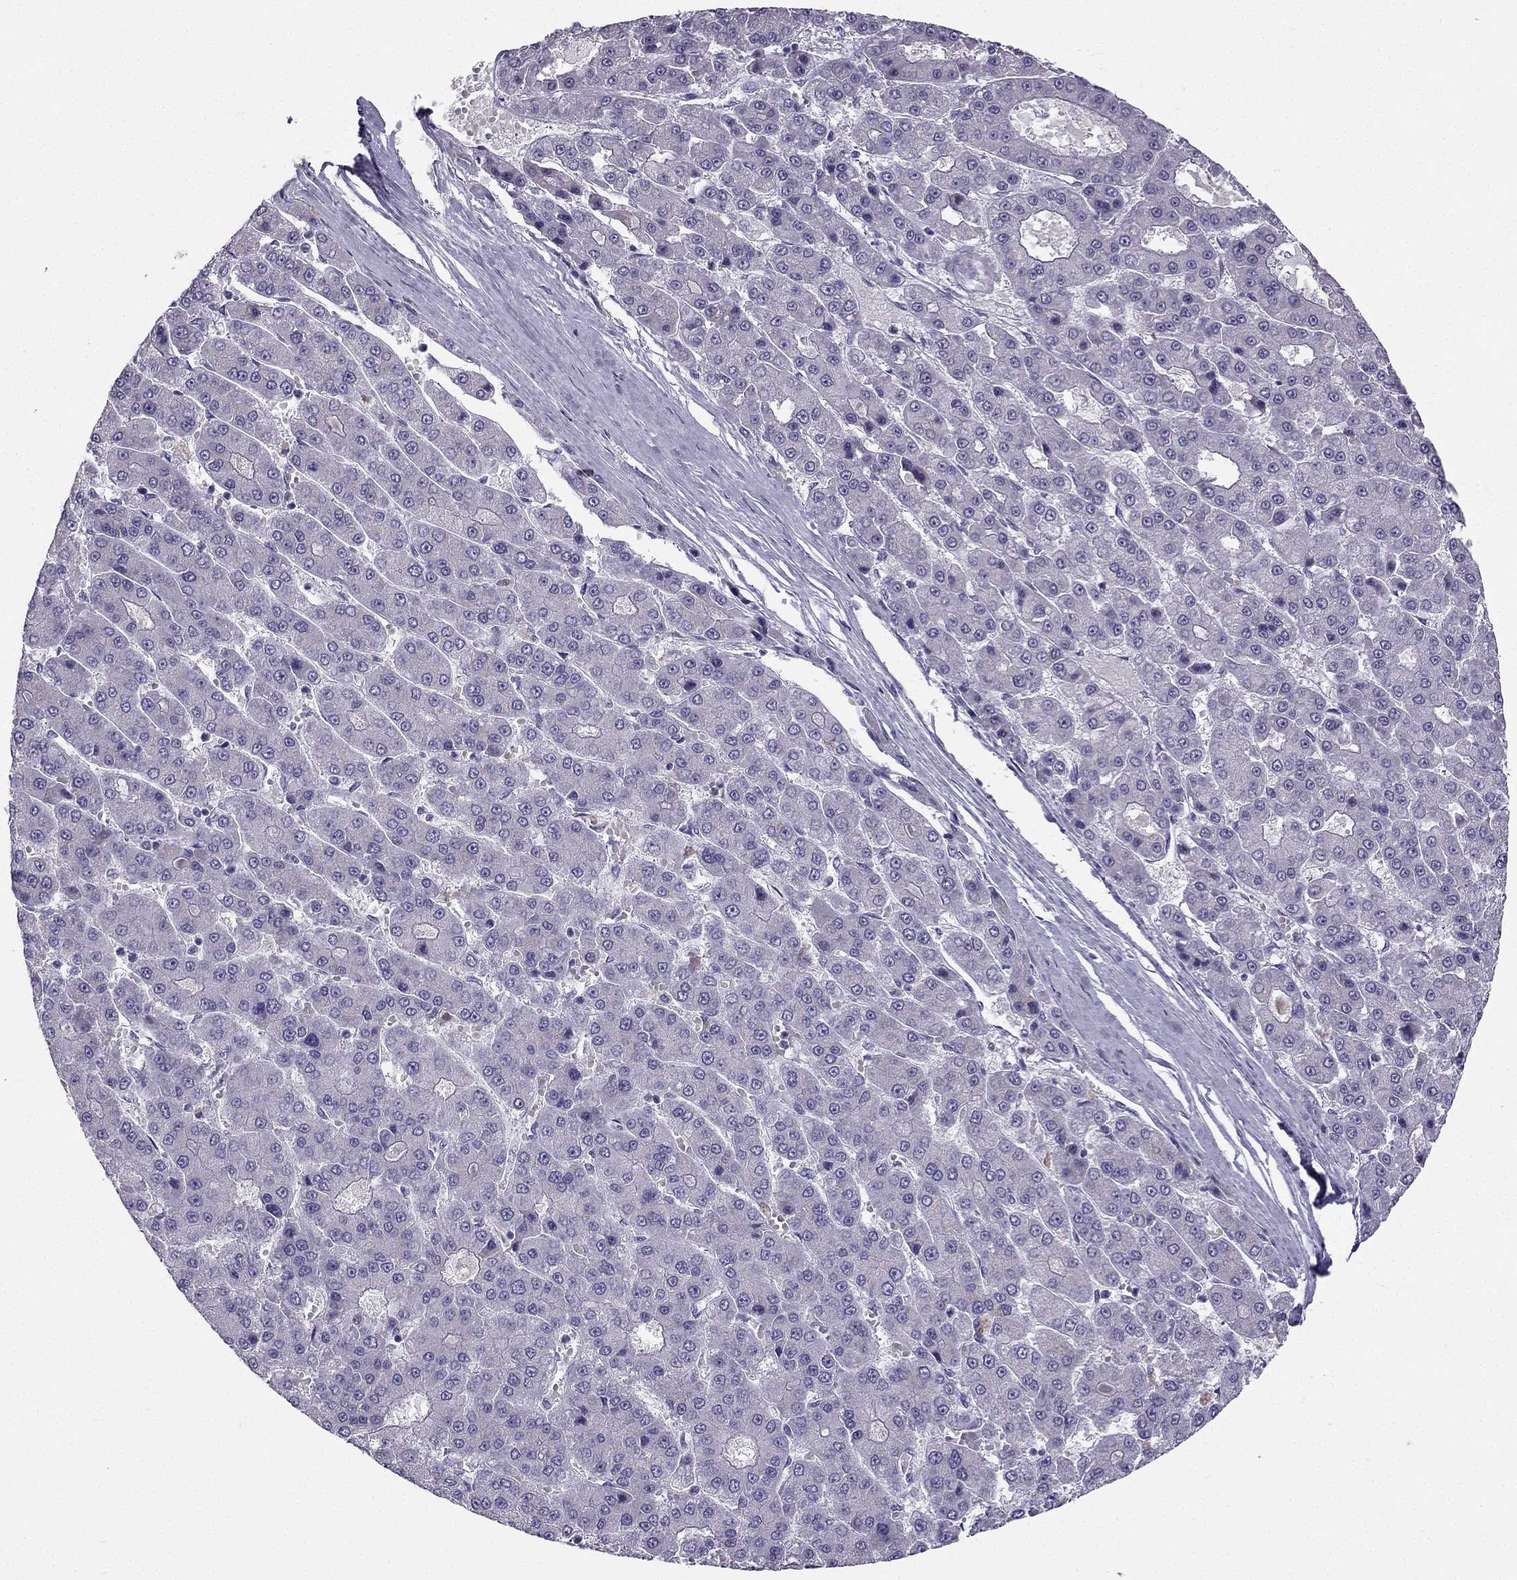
{"staining": {"intensity": "negative", "quantity": "none", "location": "none"}, "tissue": "liver cancer", "cell_type": "Tumor cells", "image_type": "cancer", "snomed": [{"axis": "morphology", "description": "Carcinoma, Hepatocellular, NOS"}, {"axis": "topography", "description": "Liver"}], "caption": "An IHC image of liver cancer (hepatocellular carcinoma) is shown. There is no staining in tumor cells of liver cancer (hepatocellular carcinoma). (DAB IHC, high magnification).", "gene": "SYT5", "patient": {"sex": "male", "age": 70}}